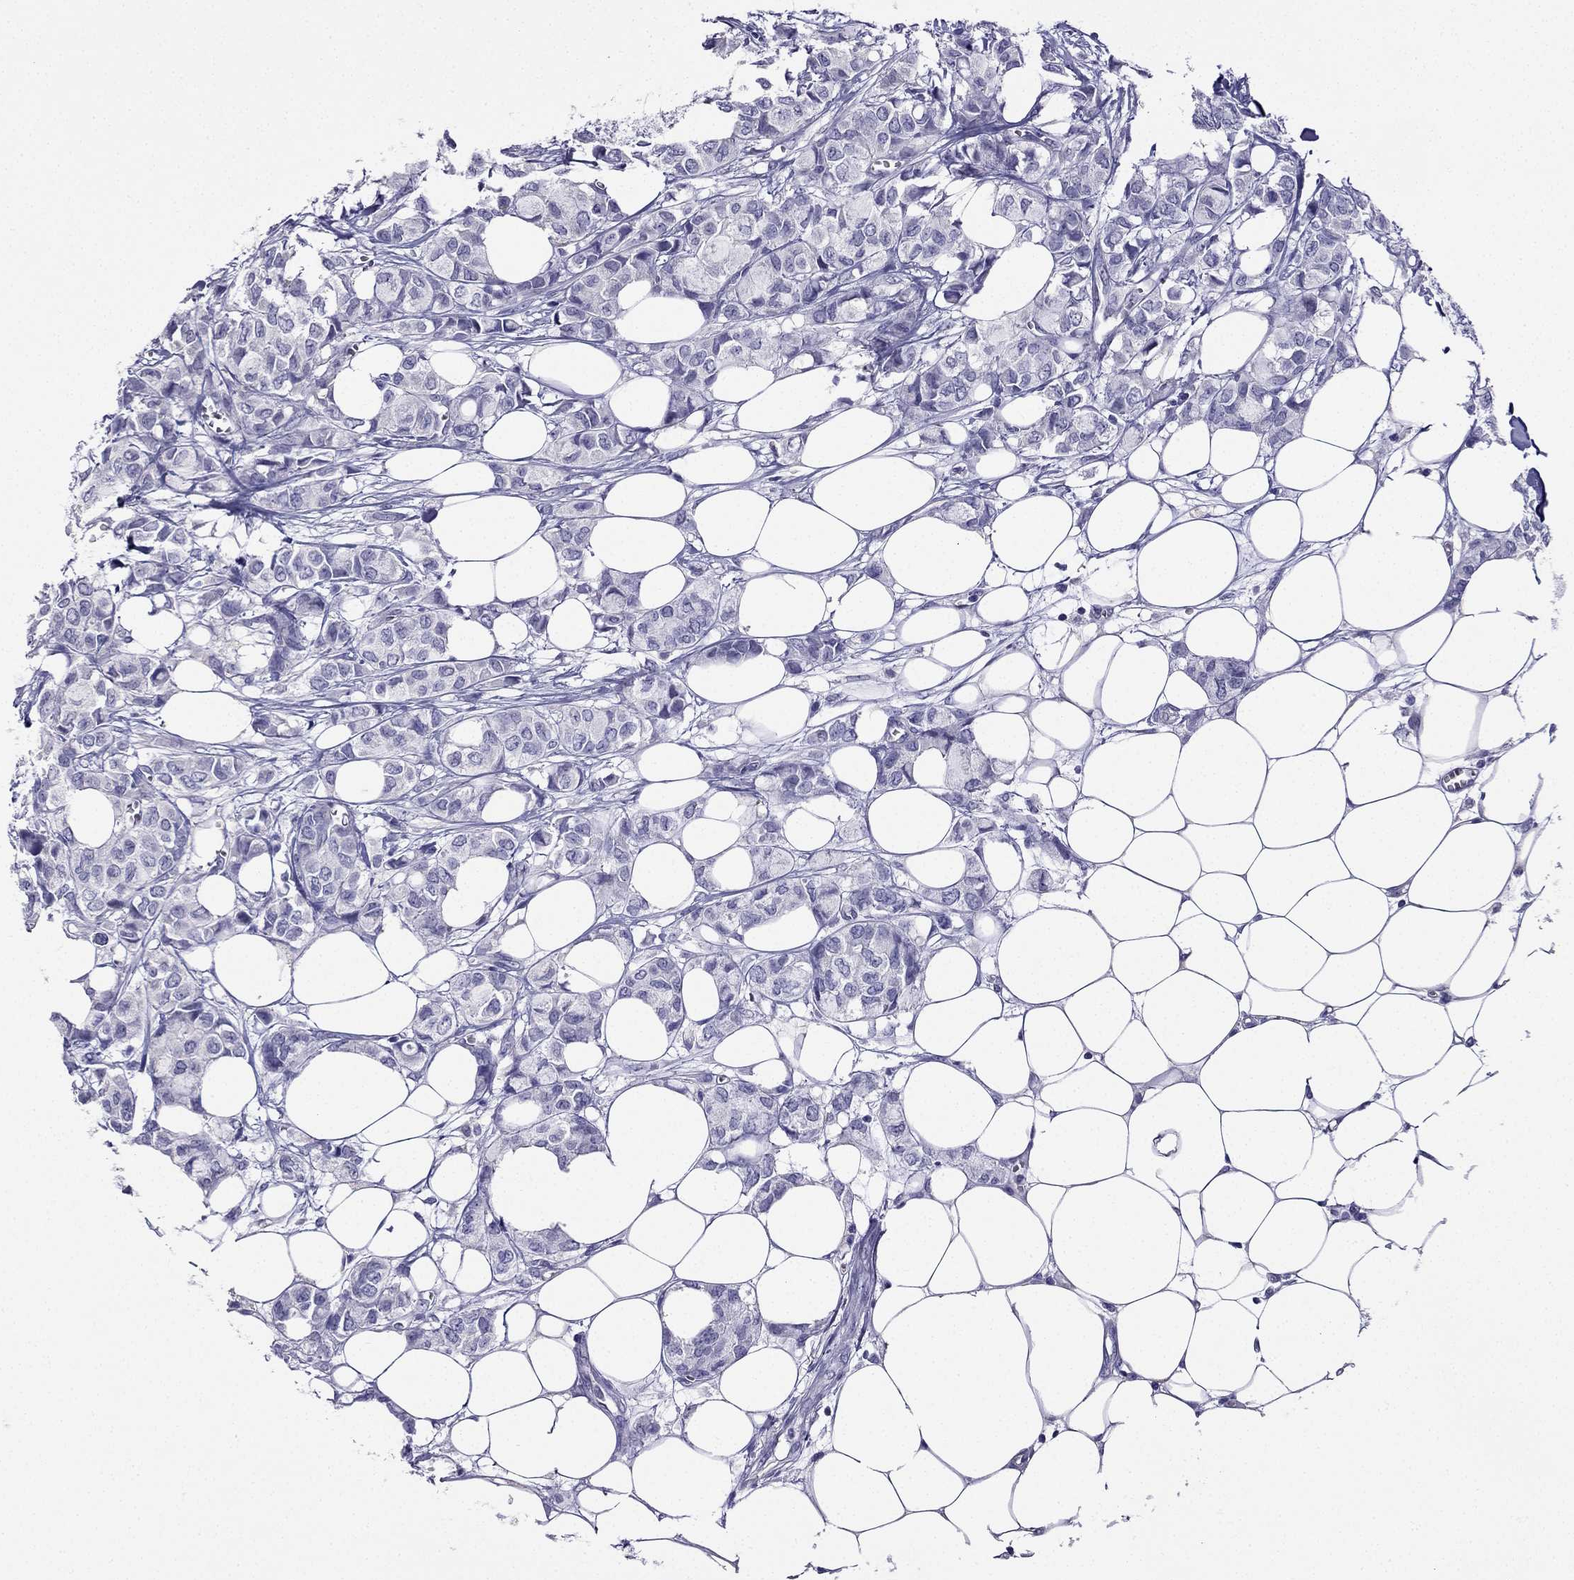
{"staining": {"intensity": "negative", "quantity": "none", "location": "none"}, "tissue": "breast cancer", "cell_type": "Tumor cells", "image_type": "cancer", "snomed": [{"axis": "morphology", "description": "Duct carcinoma"}, {"axis": "topography", "description": "Breast"}], "caption": "Immunohistochemical staining of human breast cancer shows no significant staining in tumor cells. (Stains: DAB (3,3'-diaminobenzidine) immunohistochemistry with hematoxylin counter stain, Microscopy: brightfield microscopy at high magnification).", "gene": "KCNJ10", "patient": {"sex": "female", "age": 85}}